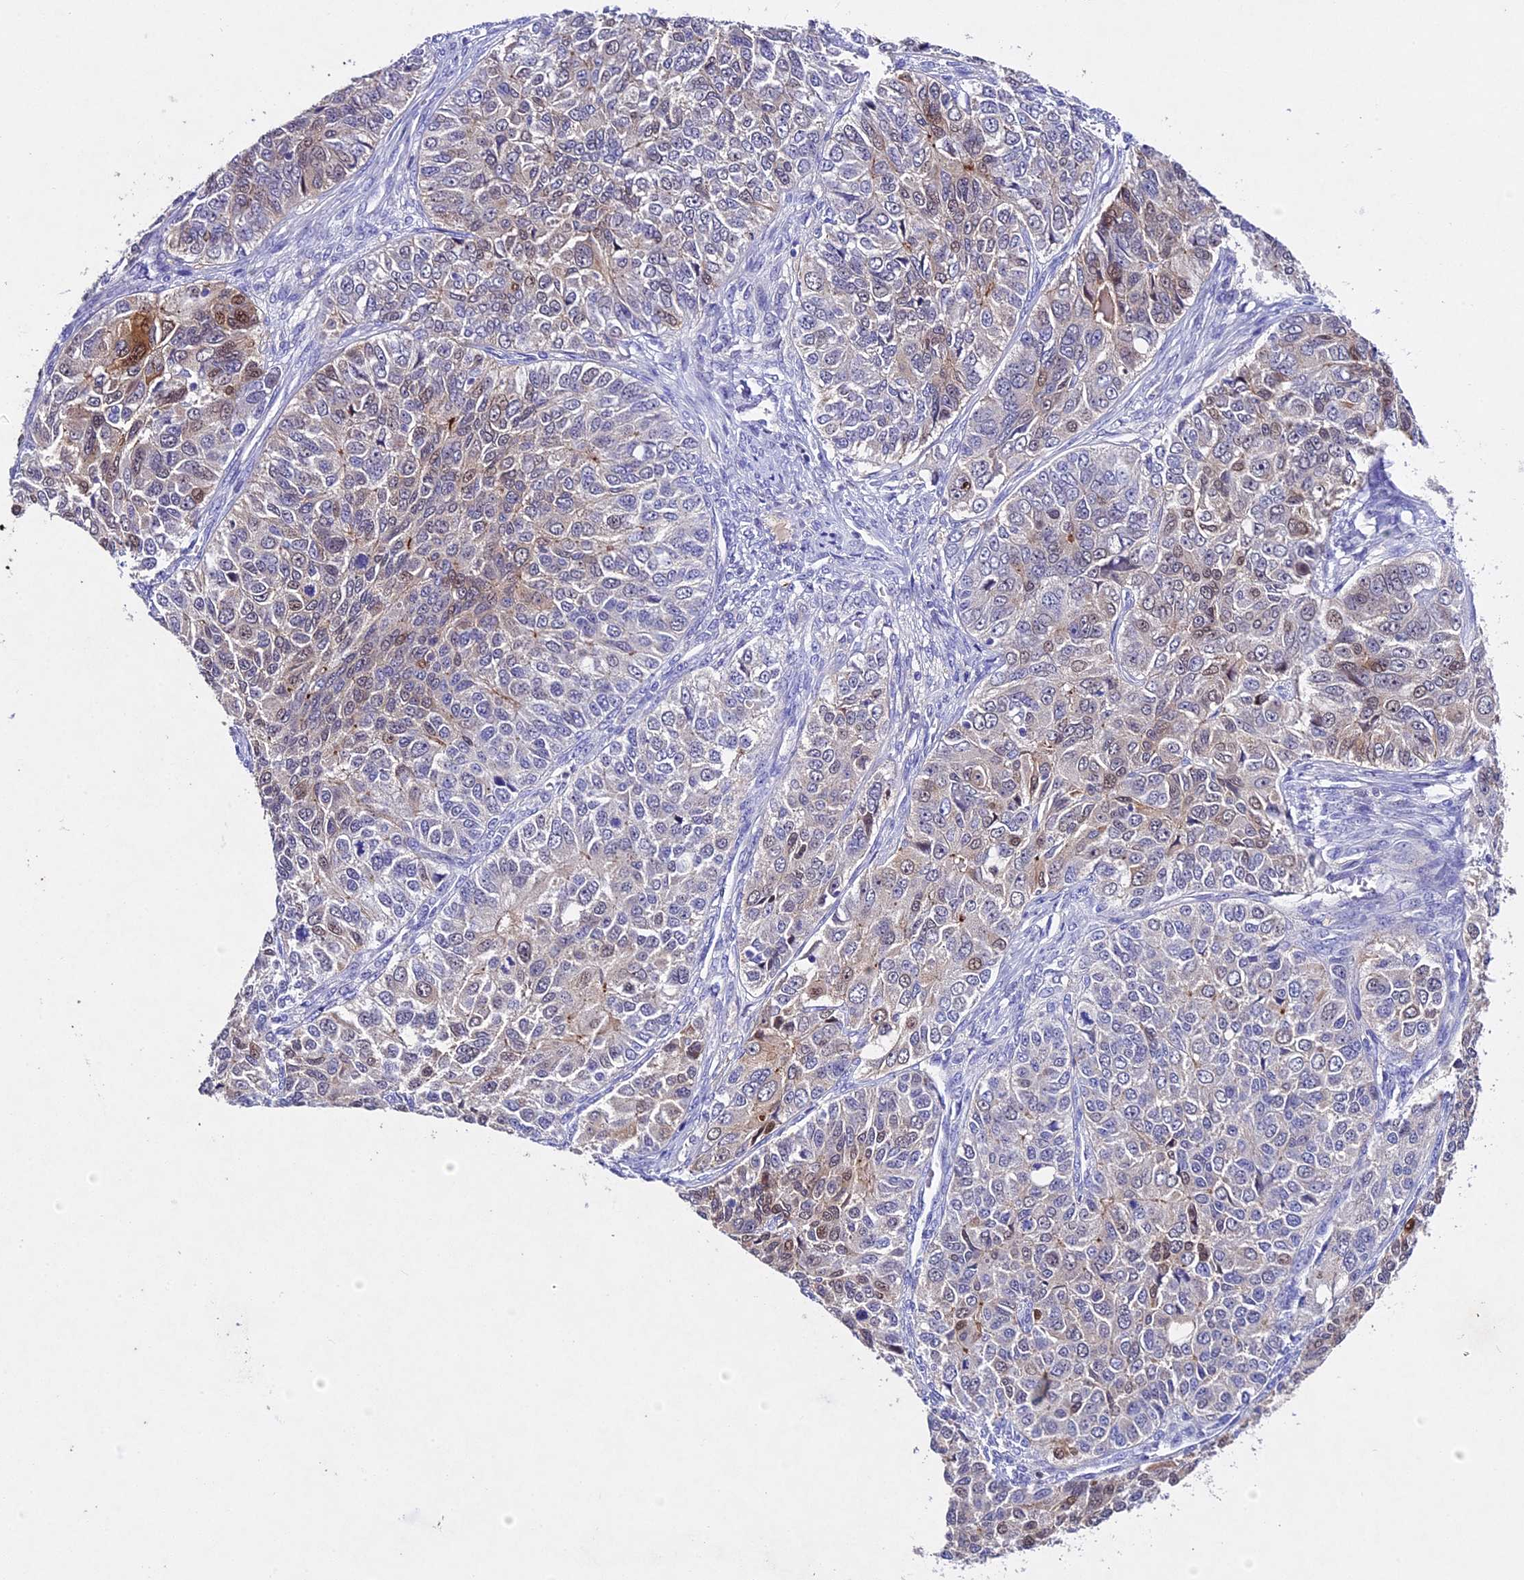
{"staining": {"intensity": "moderate", "quantity": "<25%", "location": "cytoplasmic/membranous,nuclear"}, "tissue": "ovarian cancer", "cell_type": "Tumor cells", "image_type": "cancer", "snomed": [{"axis": "morphology", "description": "Carcinoma, endometroid"}, {"axis": "topography", "description": "Ovary"}], "caption": "An immunohistochemistry histopathology image of tumor tissue is shown. Protein staining in brown shows moderate cytoplasmic/membranous and nuclear positivity in ovarian endometroid carcinoma within tumor cells.", "gene": "TGDS", "patient": {"sex": "female", "age": 51}}